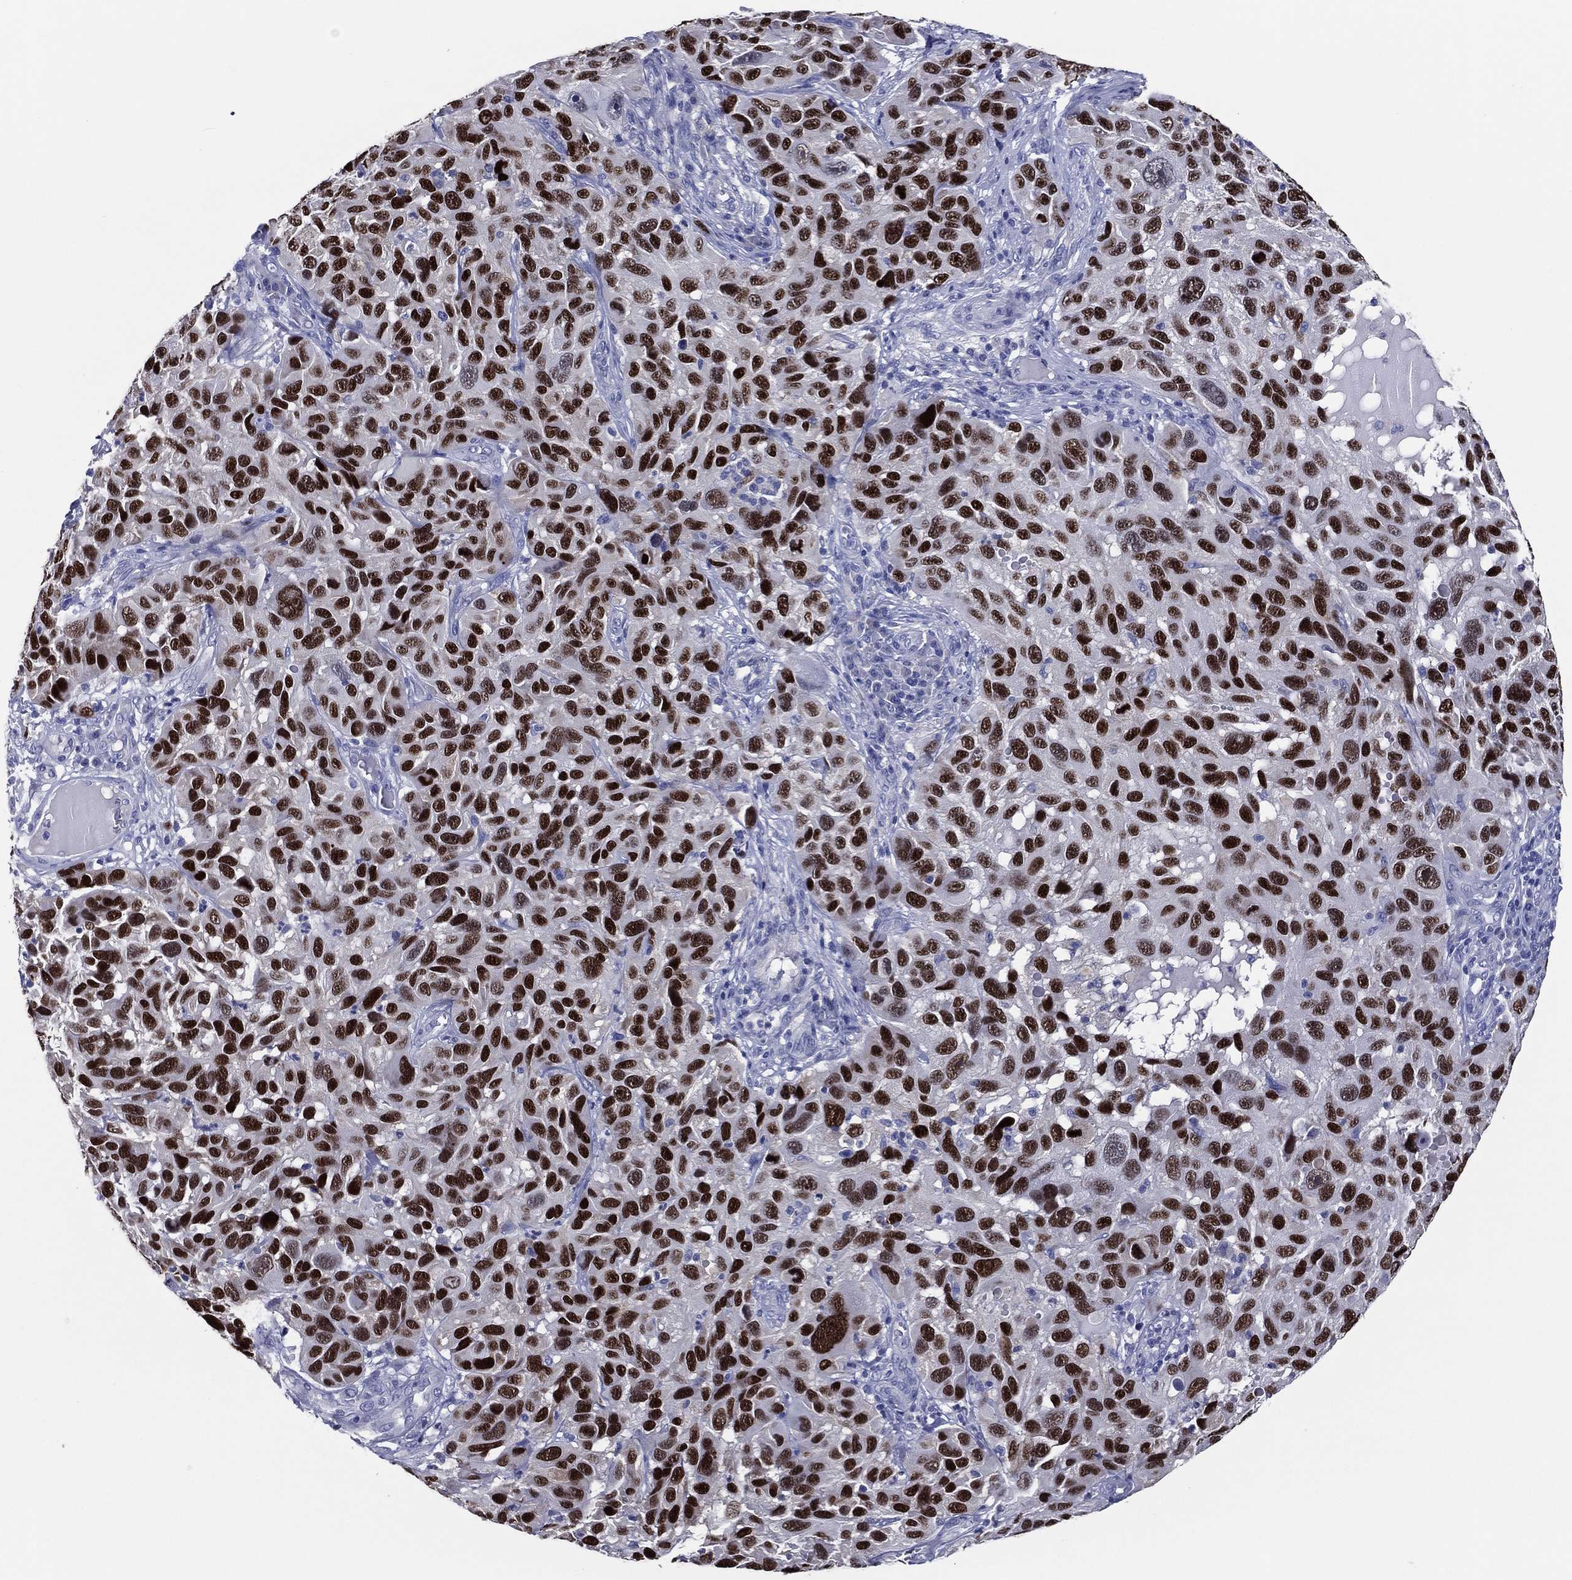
{"staining": {"intensity": "strong", "quantity": ">75%", "location": "nuclear"}, "tissue": "melanoma", "cell_type": "Tumor cells", "image_type": "cancer", "snomed": [{"axis": "morphology", "description": "Malignant melanoma, NOS"}, {"axis": "topography", "description": "Skin"}], "caption": "IHC photomicrograph of melanoma stained for a protein (brown), which reveals high levels of strong nuclear expression in approximately >75% of tumor cells.", "gene": "TFAP2A", "patient": {"sex": "male", "age": 53}}